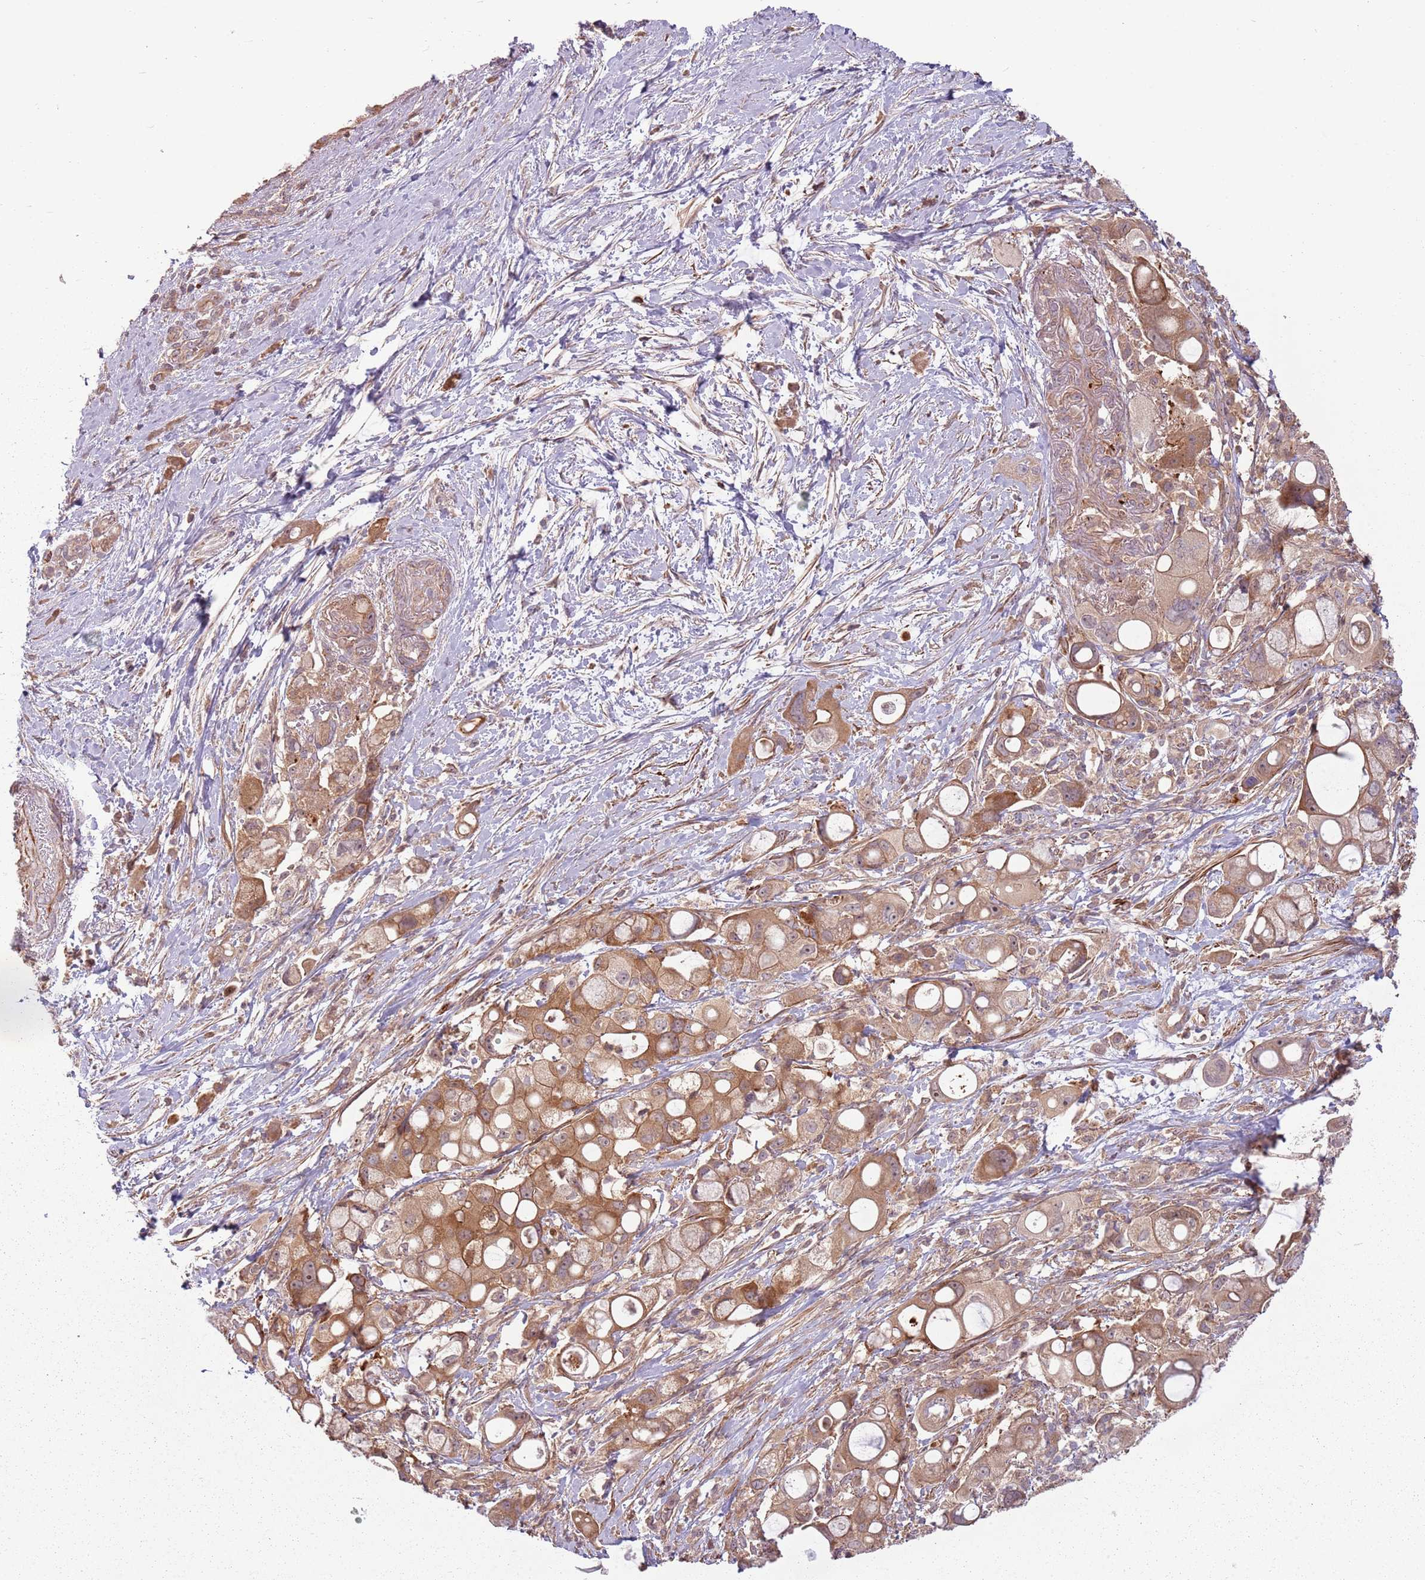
{"staining": {"intensity": "moderate", "quantity": ">75%", "location": "cytoplasmic/membranous"}, "tissue": "pancreatic cancer", "cell_type": "Tumor cells", "image_type": "cancer", "snomed": [{"axis": "morphology", "description": "Adenocarcinoma, NOS"}, {"axis": "topography", "description": "Pancreas"}], "caption": "The micrograph displays staining of adenocarcinoma (pancreatic), revealing moderate cytoplasmic/membranous protein expression (brown color) within tumor cells.", "gene": "RPL21", "patient": {"sex": "male", "age": 68}}